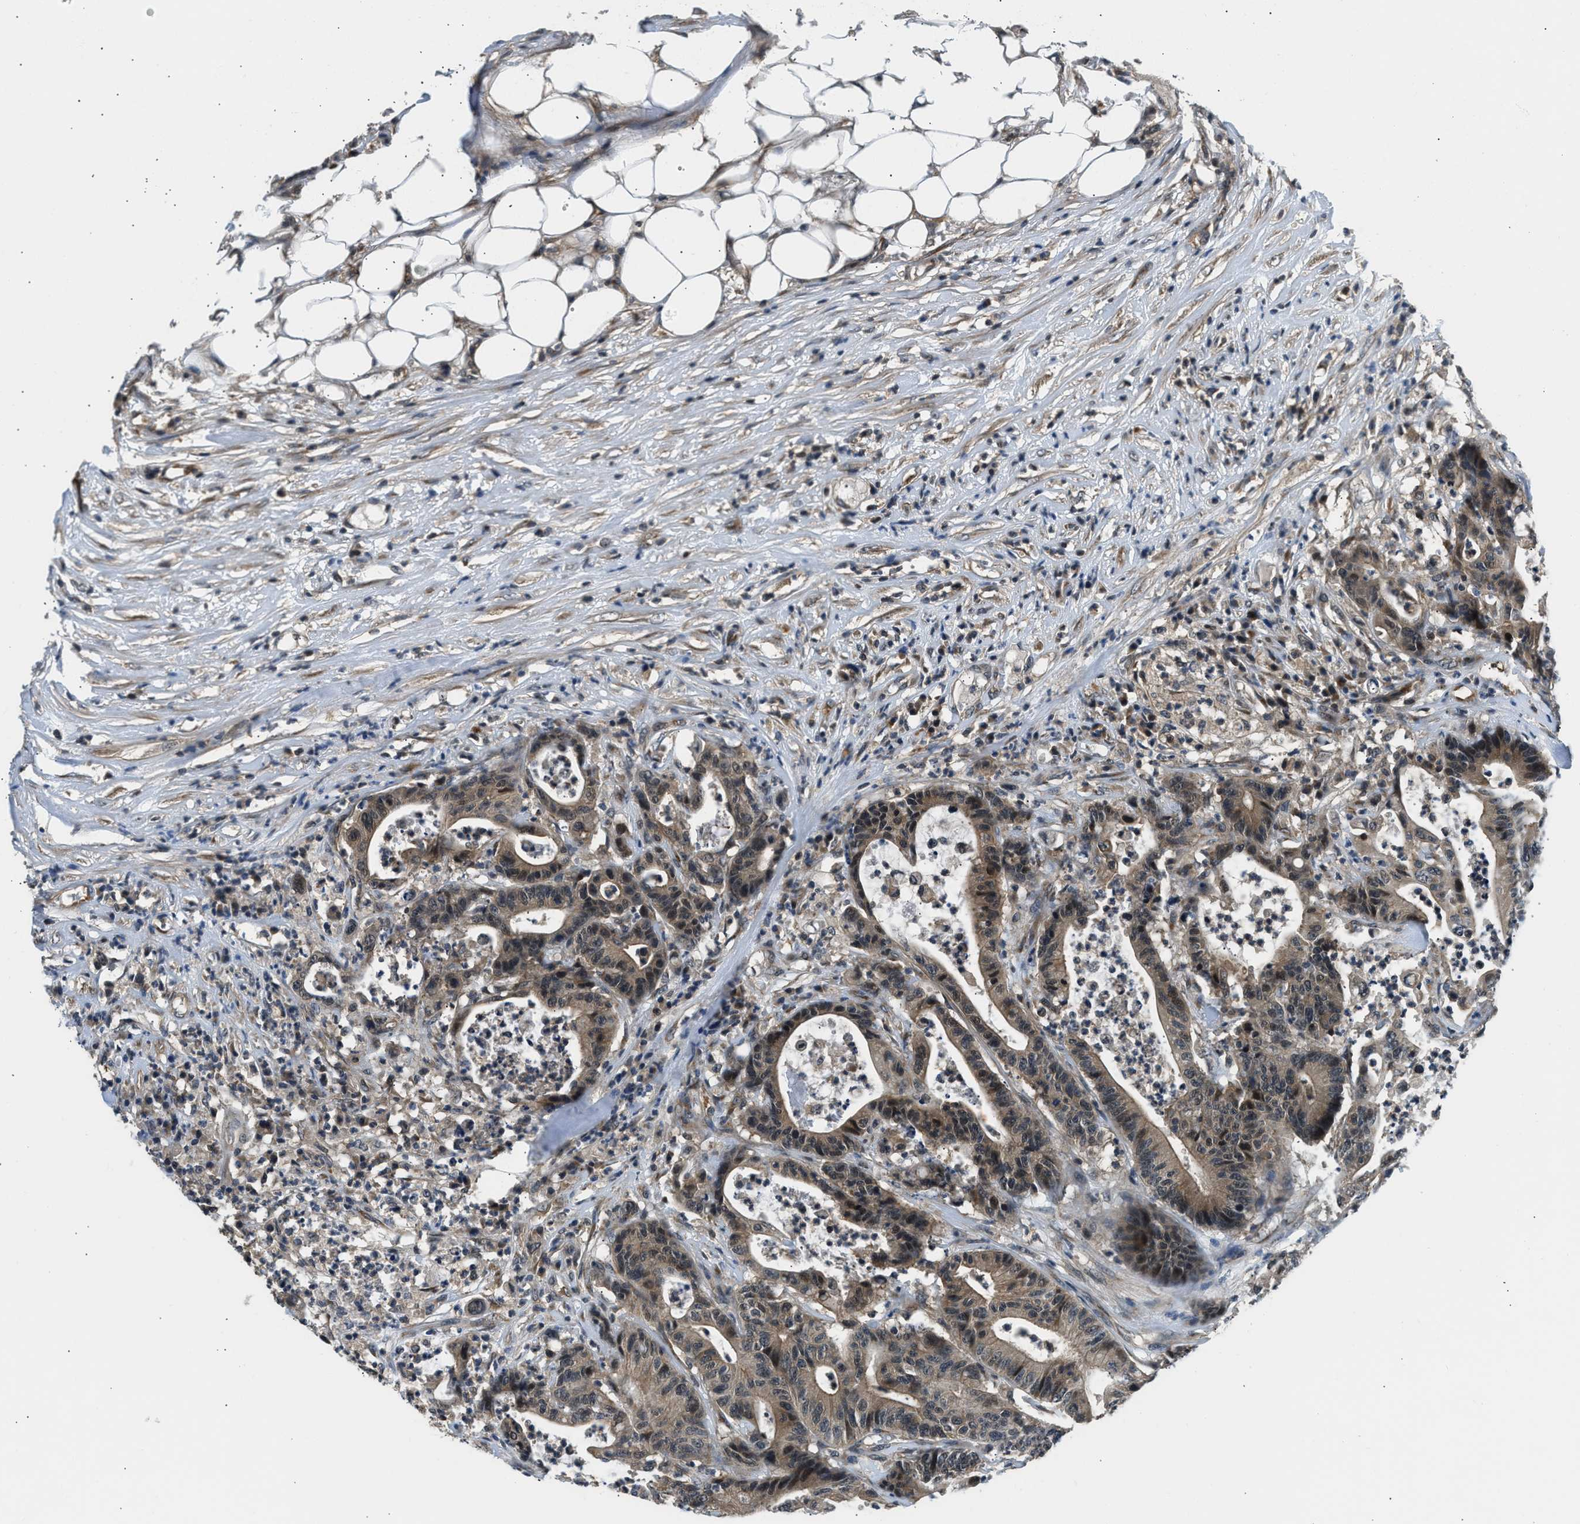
{"staining": {"intensity": "moderate", "quantity": ">75%", "location": "cytoplasmic/membranous,nuclear"}, "tissue": "colorectal cancer", "cell_type": "Tumor cells", "image_type": "cancer", "snomed": [{"axis": "morphology", "description": "Adenocarcinoma, NOS"}, {"axis": "topography", "description": "Colon"}], "caption": "Brown immunohistochemical staining in colorectal cancer (adenocarcinoma) demonstrates moderate cytoplasmic/membranous and nuclear staining in about >75% of tumor cells.", "gene": "MTMR1", "patient": {"sex": "female", "age": 84}}